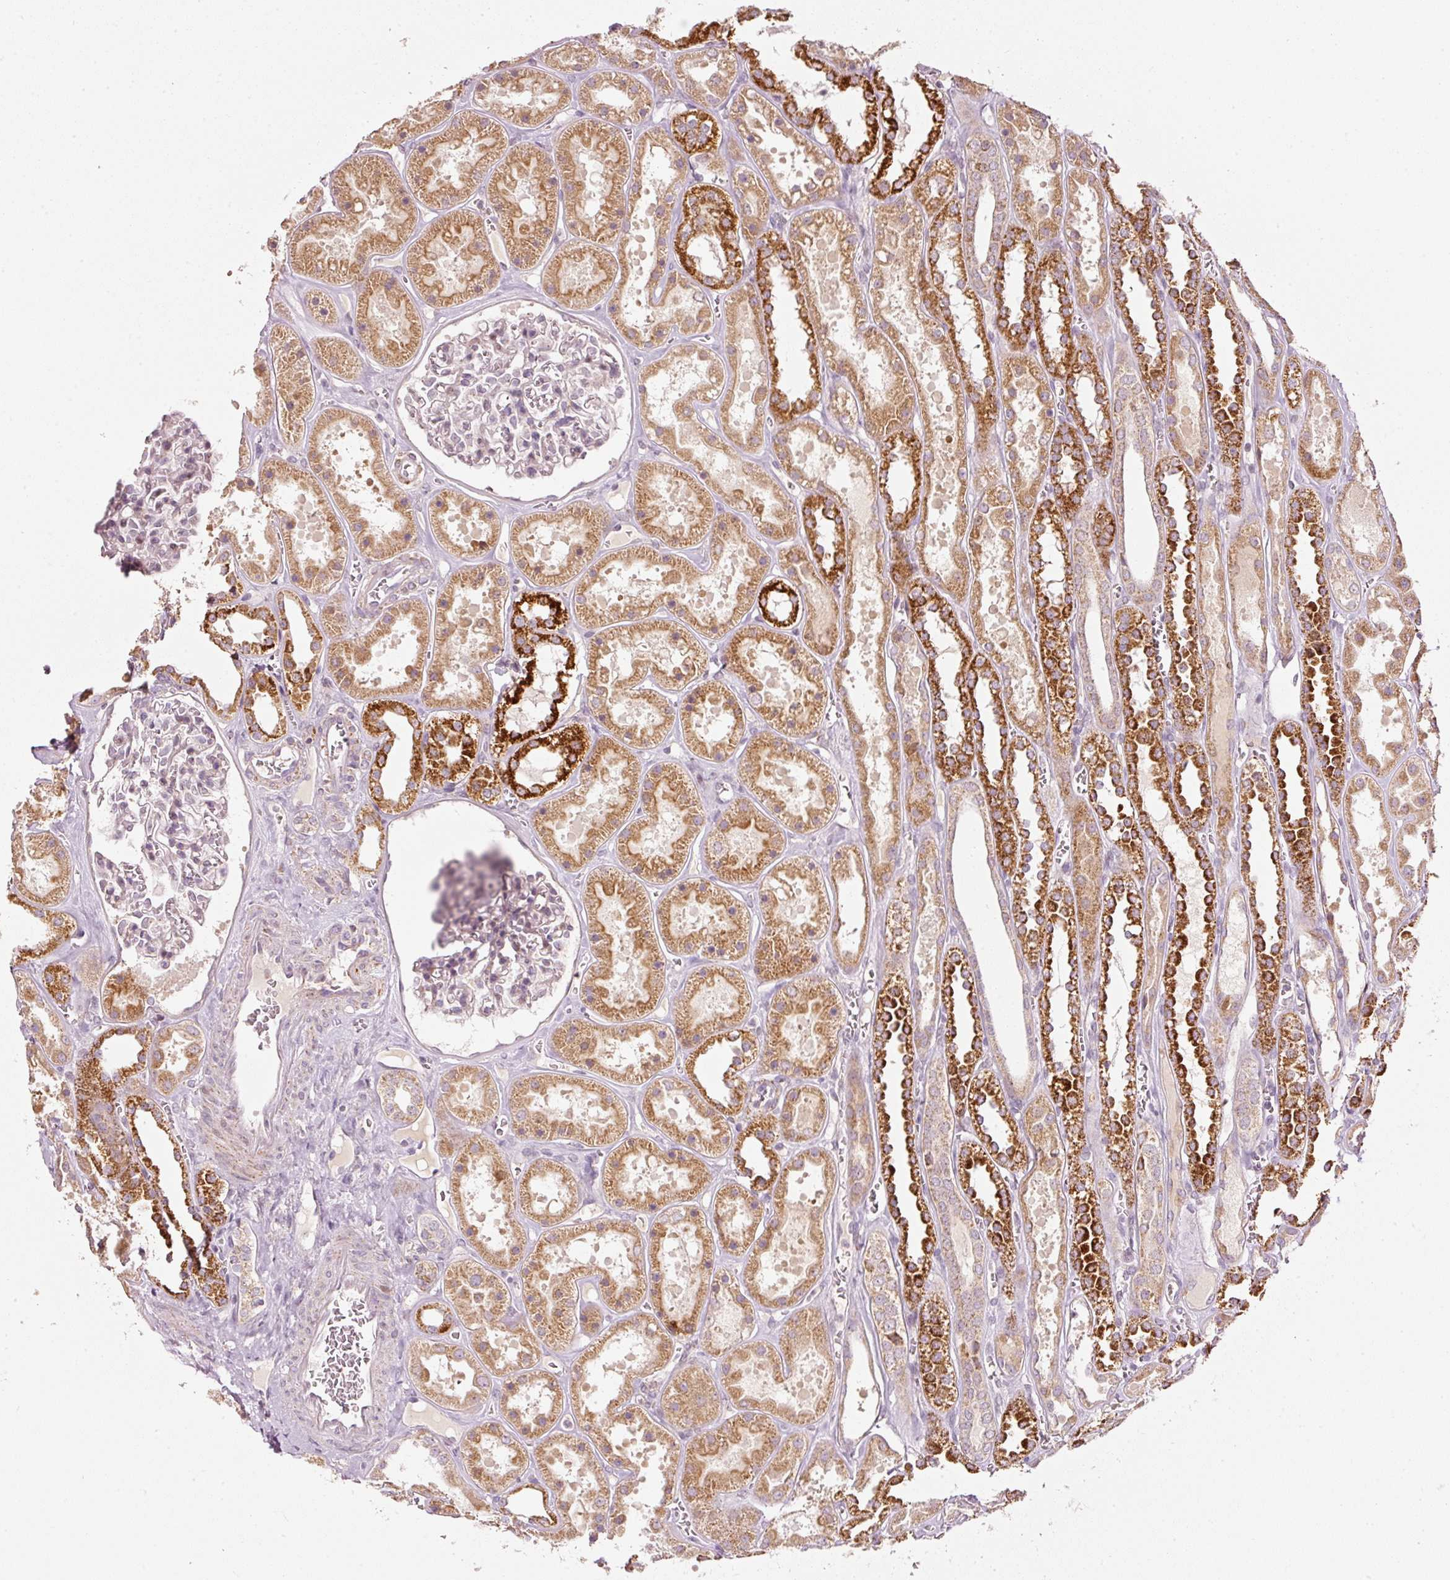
{"staining": {"intensity": "negative", "quantity": "none", "location": "none"}, "tissue": "kidney", "cell_type": "Cells in glomeruli", "image_type": "normal", "snomed": [{"axis": "morphology", "description": "Normal tissue, NOS"}, {"axis": "topography", "description": "Kidney"}], "caption": "DAB immunohistochemical staining of benign kidney demonstrates no significant positivity in cells in glomeruli.", "gene": "TOB2", "patient": {"sex": "female", "age": 41}}